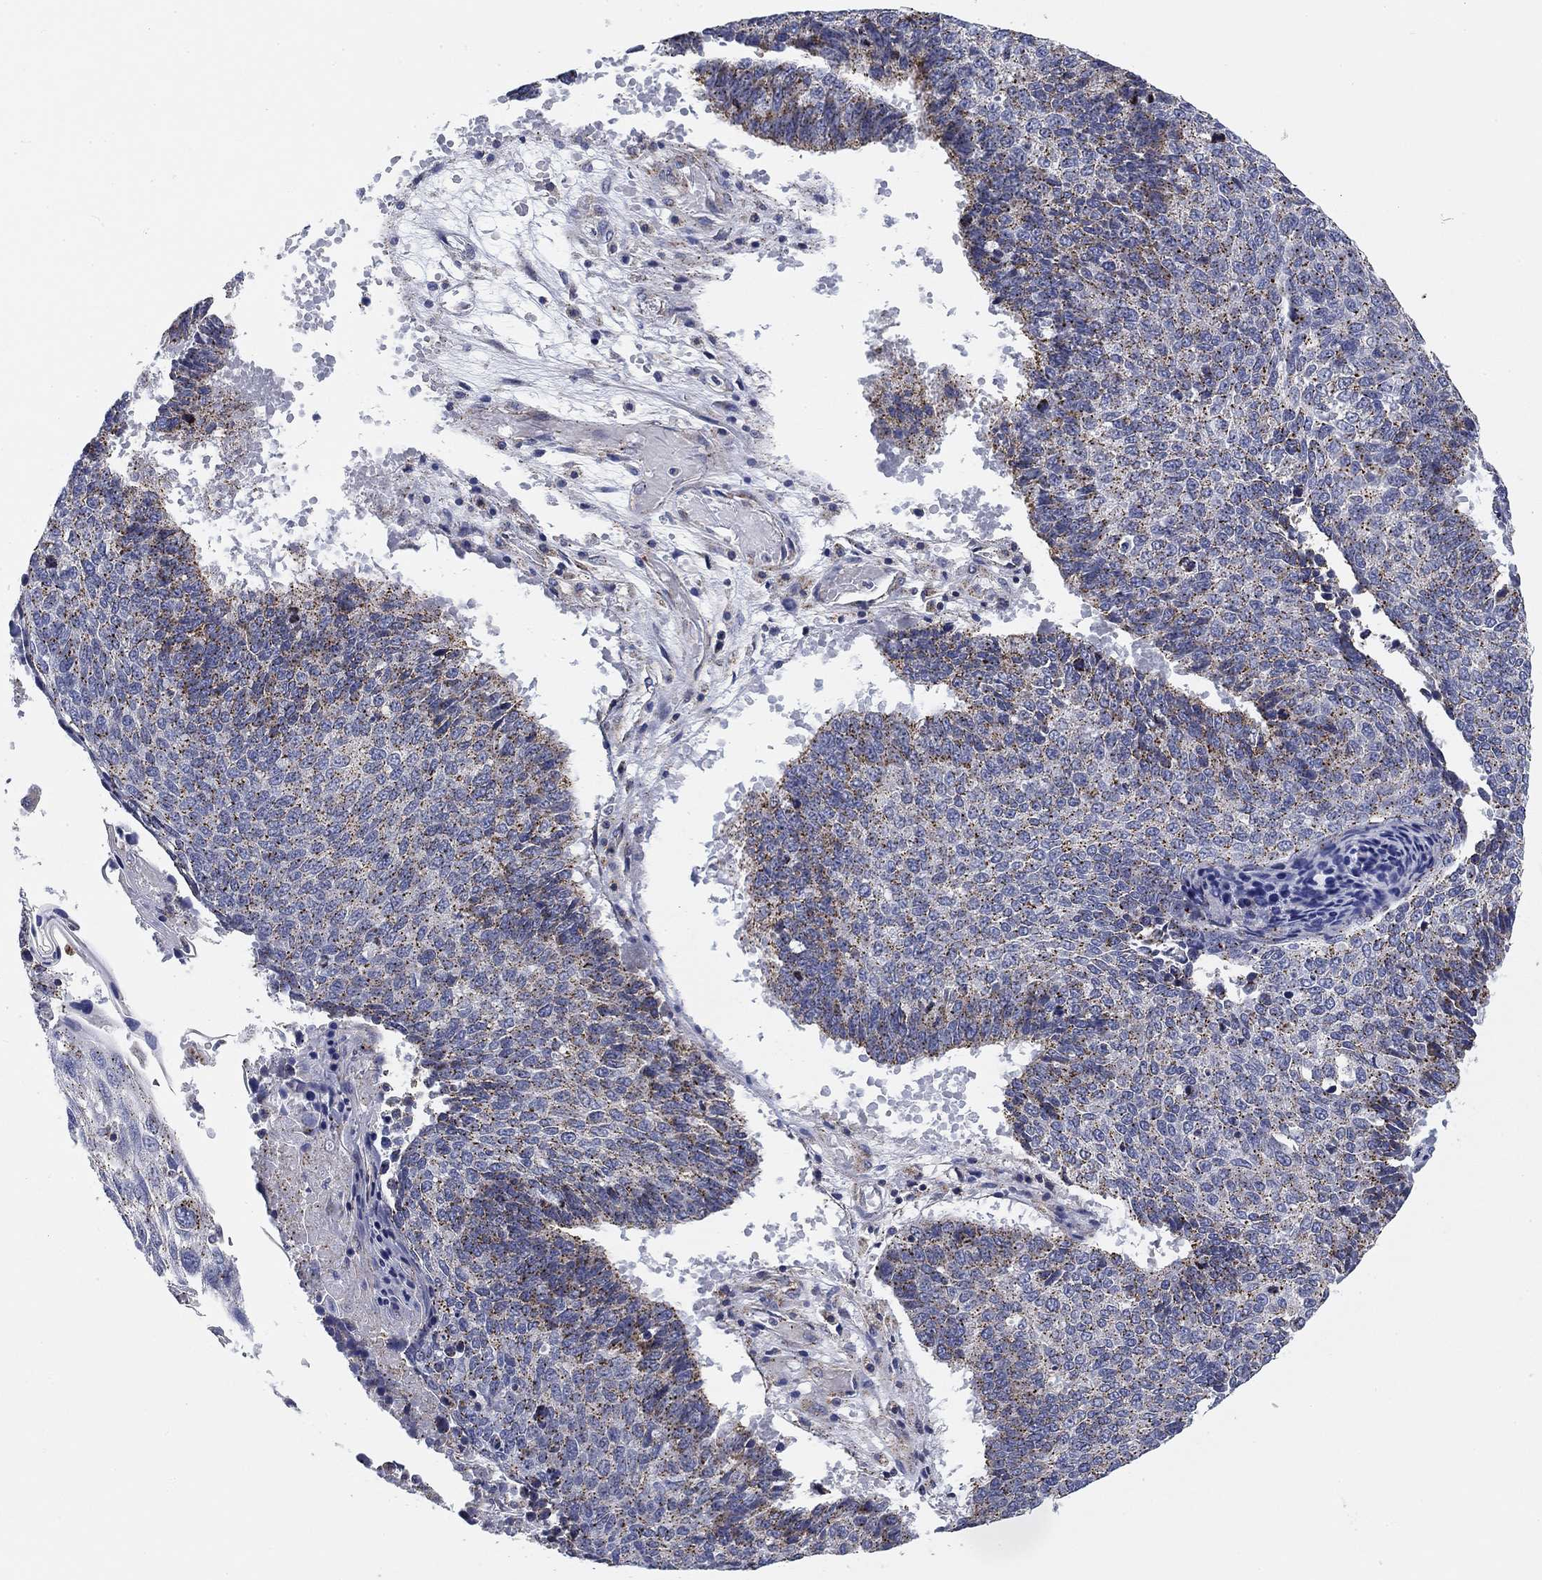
{"staining": {"intensity": "weak", "quantity": "<25%", "location": "cytoplasmic/membranous"}, "tissue": "lung cancer", "cell_type": "Tumor cells", "image_type": "cancer", "snomed": [{"axis": "morphology", "description": "Squamous cell carcinoma, NOS"}, {"axis": "topography", "description": "Lung"}], "caption": "Immunohistochemical staining of human lung cancer (squamous cell carcinoma) demonstrates no significant expression in tumor cells. (DAB immunohistochemistry, high magnification).", "gene": "NACAD", "patient": {"sex": "male", "age": 73}}